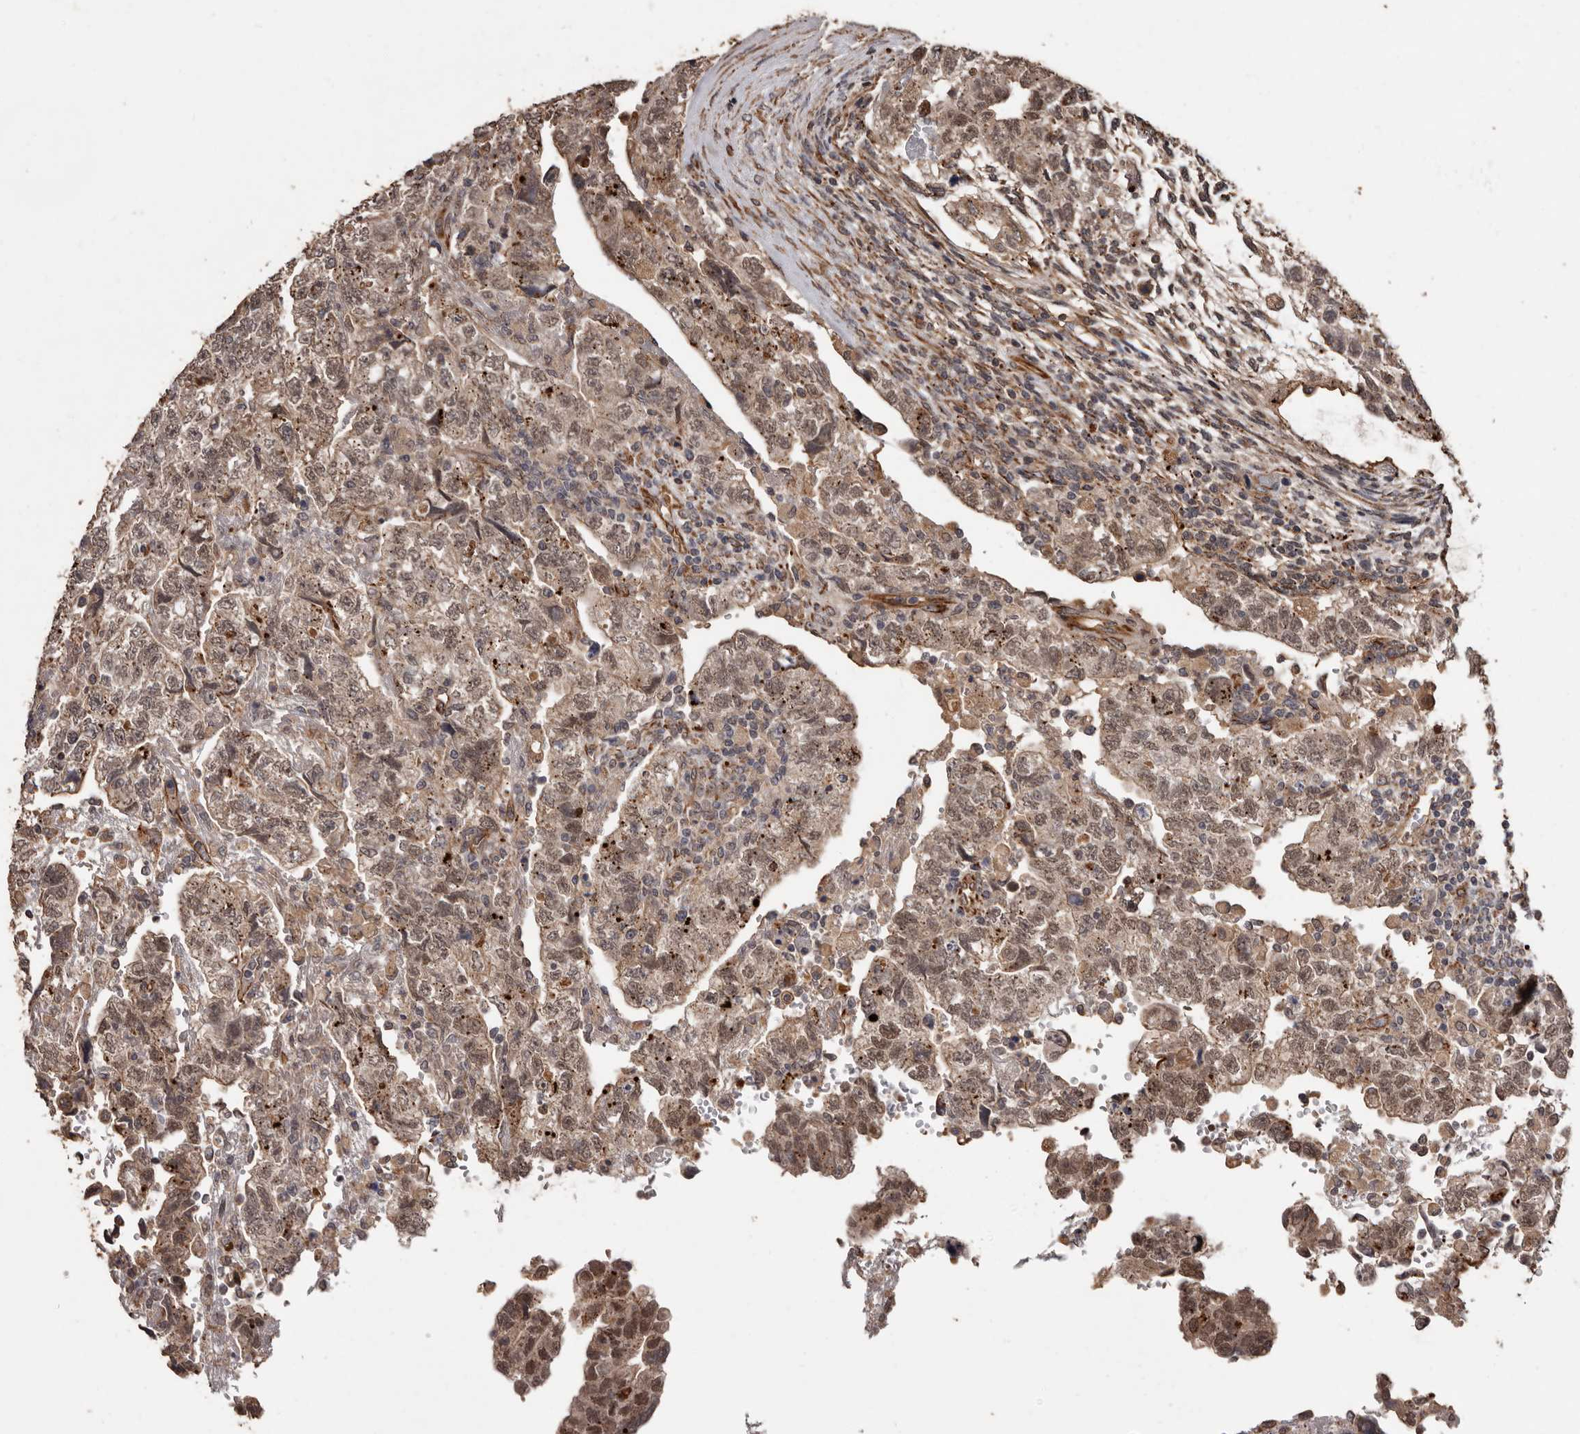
{"staining": {"intensity": "moderate", "quantity": ">75%", "location": "cytoplasmic/membranous,nuclear"}, "tissue": "testis cancer", "cell_type": "Tumor cells", "image_type": "cancer", "snomed": [{"axis": "morphology", "description": "Normal tissue, NOS"}, {"axis": "morphology", "description": "Carcinoma, Embryonal, NOS"}, {"axis": "topography", "description": "Testis"}], "caption": "Immunohistochemical staining of embryonal carcinoma (testis) shows medium levels of moderate cytoplasmic/membranous and nuclear positivity in about >75% of tumor cells.", "gene": "BRAT1", "patient": {"sex": "male", "age": 36}}